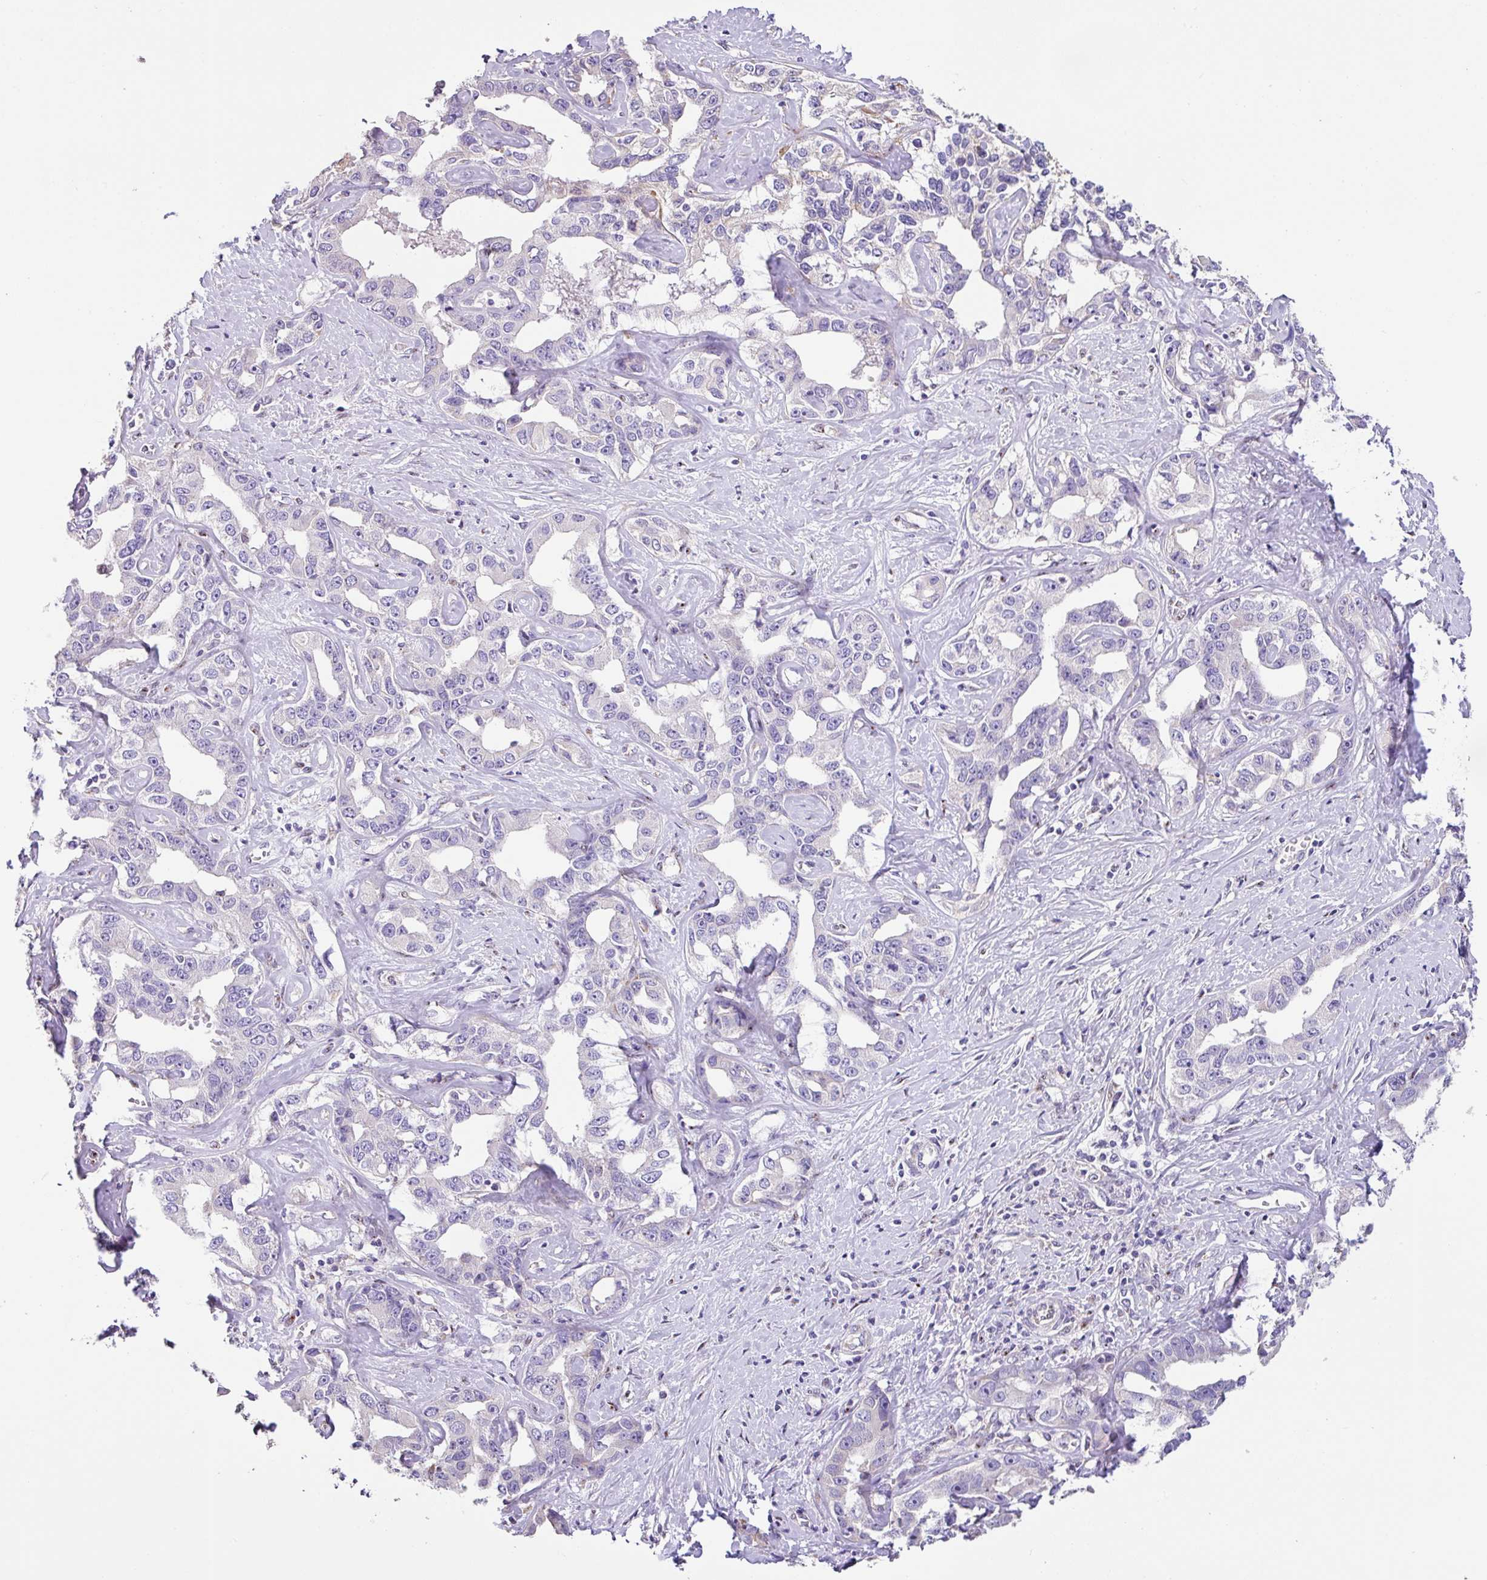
{"staining": {"intensity": "negative", "quantity": "none", "location": "none"}, "tissue": "liver cancer", "cell_type": "Tumor cells", "image_type": "cancer", "snomed": [{"axis": "morphology", "description": "Cholangiocarcinoma"}, {"axis": "topography", "description": "Liver"}], "caption": "DAB (3,3'-diaminobenzidine) immunohistochemical staining of cholangiocarcinoma (liver) shows no significant expression in tumor cells.", "gene": "ZG16", "patient": {"sex": "male", "age": 59}}